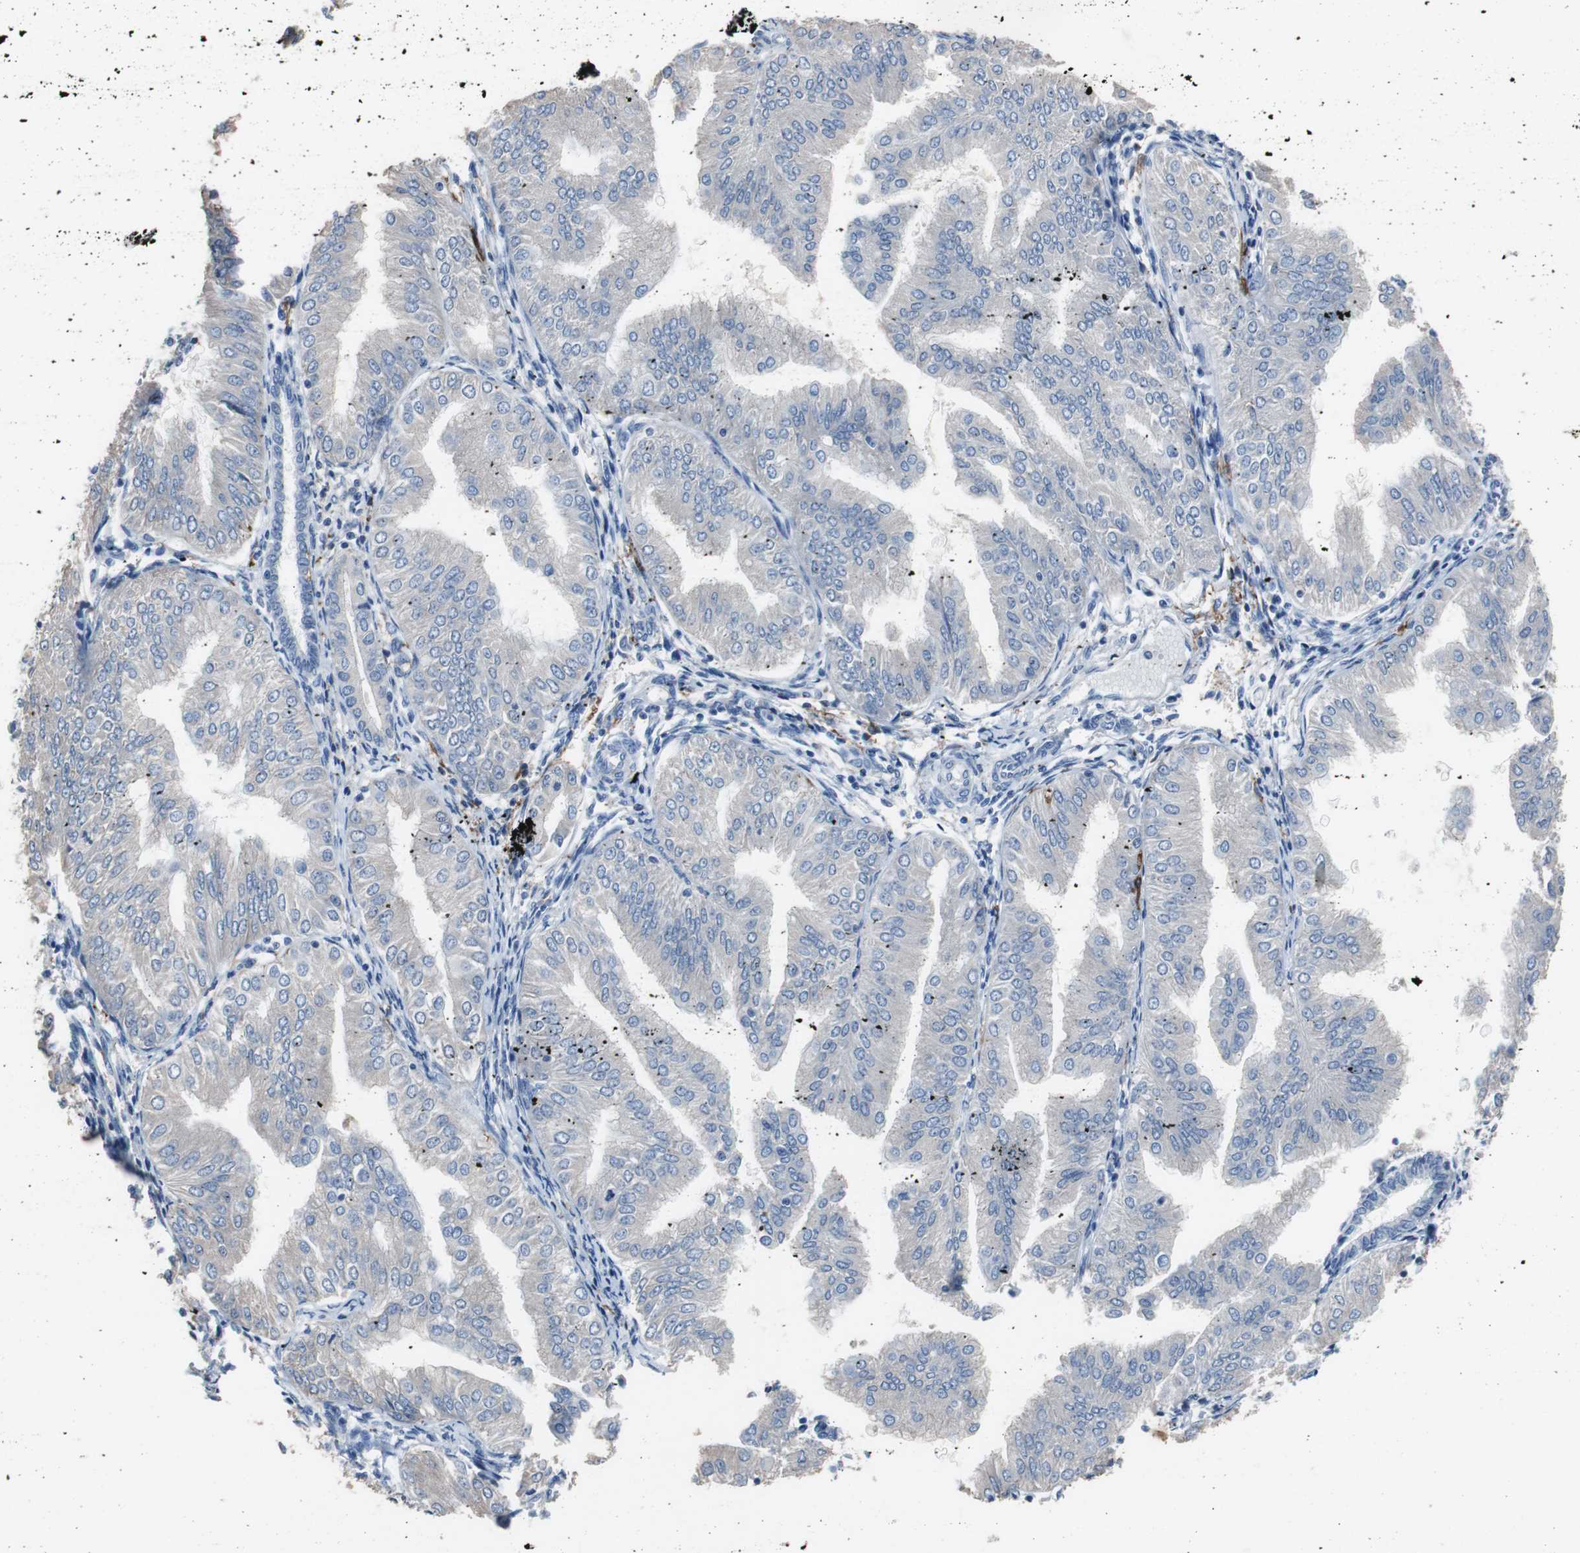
{"staining": {"intensity": "negative", "quantity": "none", "location": "none"}, "tissue": "endometrial cancer", "cell_type": "Tumor cells", "image_type": "cancer", "snomed": [{"axis": "morphology", "description": "Adenocarcinoma, NOS"}, {"axis": "topography", "description": "Endometrium"}], "caption": "Immunohistochemical staining of endometrial cancer shows no significant expression in tumor cells. The staining is performed using DAB (3,3'-diaminobenzidine) brown chromogen with nuclei counter-stained in using hematoxylin.", "gene": "FCGR2B", "patient": {"sex": "female", "age": 53}}